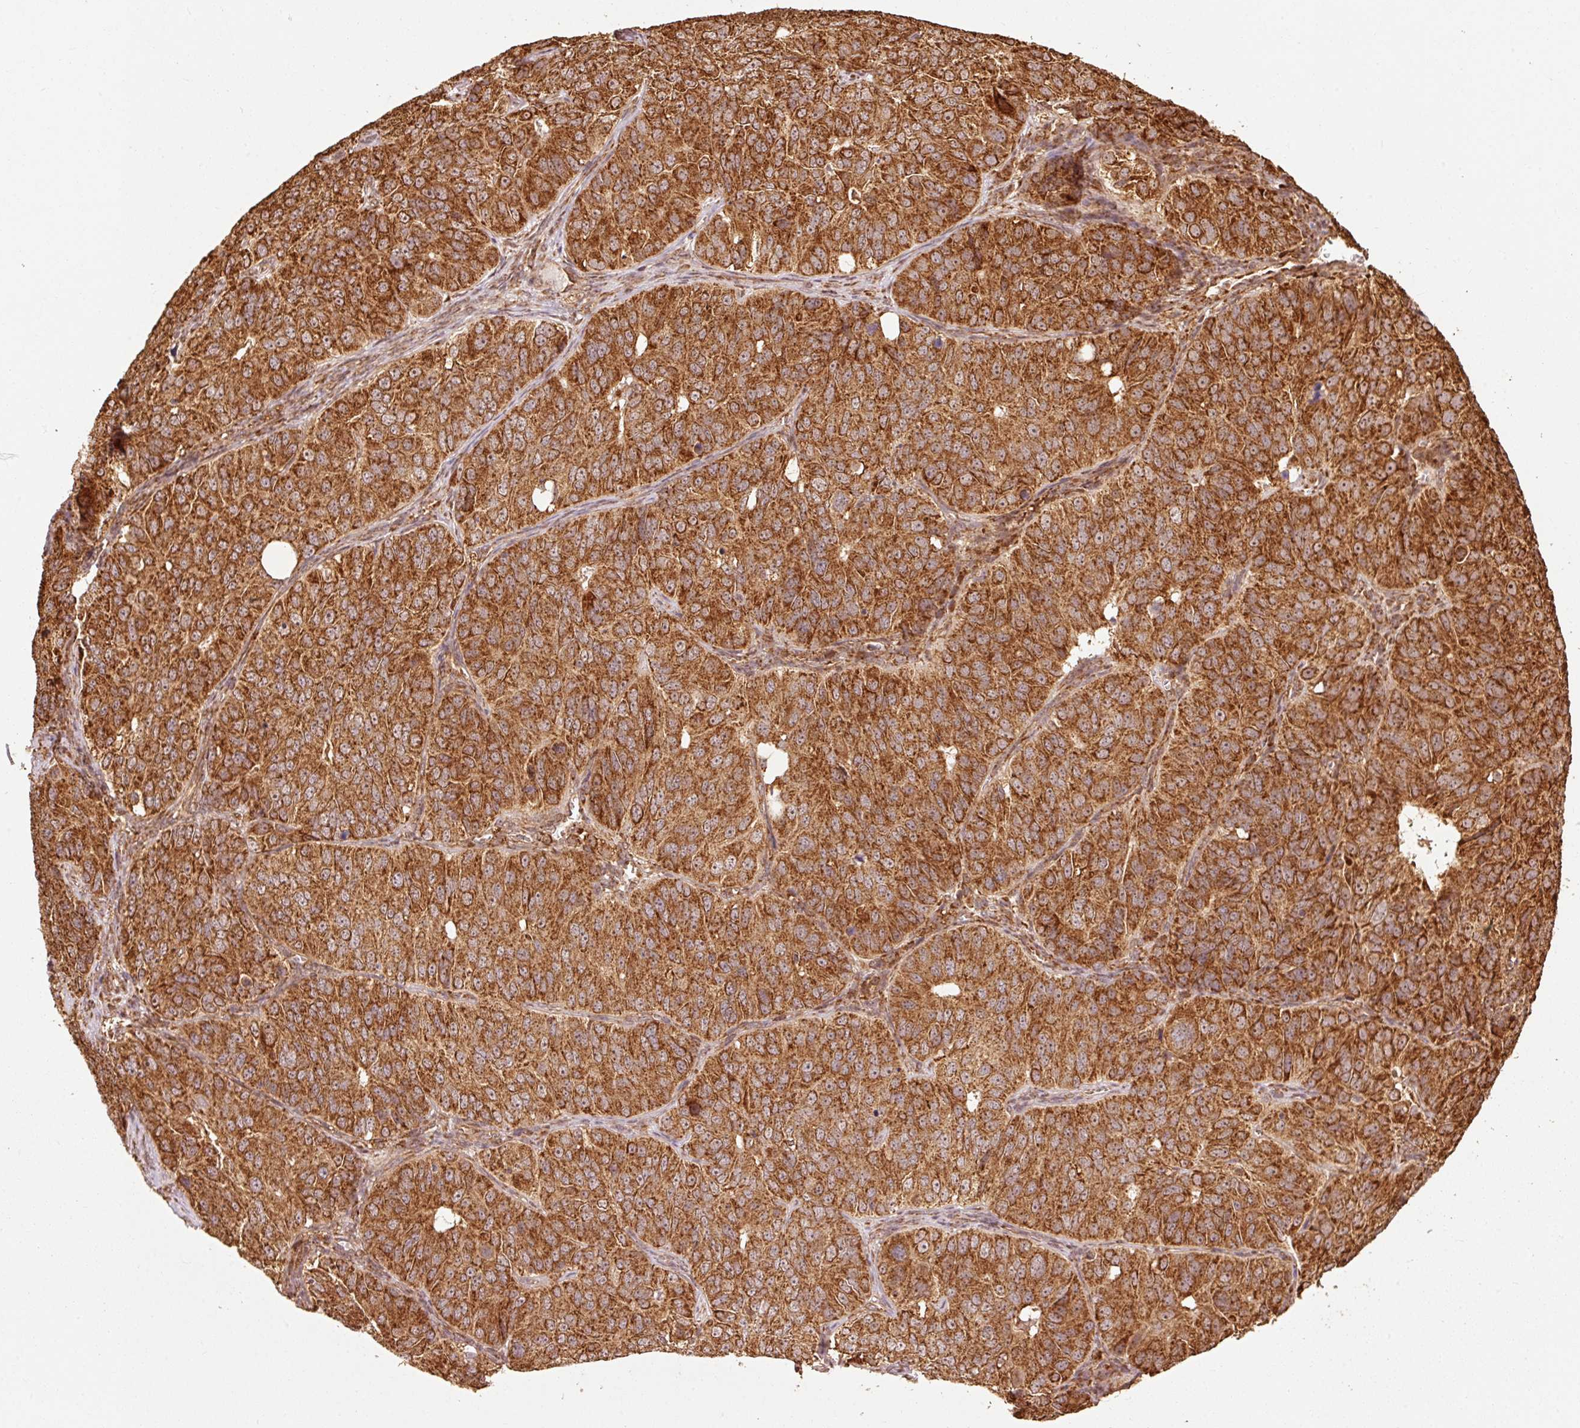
{"staining": {"intensity": "strong", "quantity": ">75%", "location": "cytoplasmic/membranous"}, "tissue": "ovarian cancer", "cell_type": "Tumor cells", "image_type": "cancer", "snomed": [{"axis": "morphology", "description": "Carcinoma, endometroid"}, {"axis": "topography", "description": "Ovary"}], "caption": "Human ovarian endometroid carcinoma stained with a protein marker displays strong staining in tumor cells.", "gene": "MRPL16", "patient": {"sex": "female", "age": 51}}